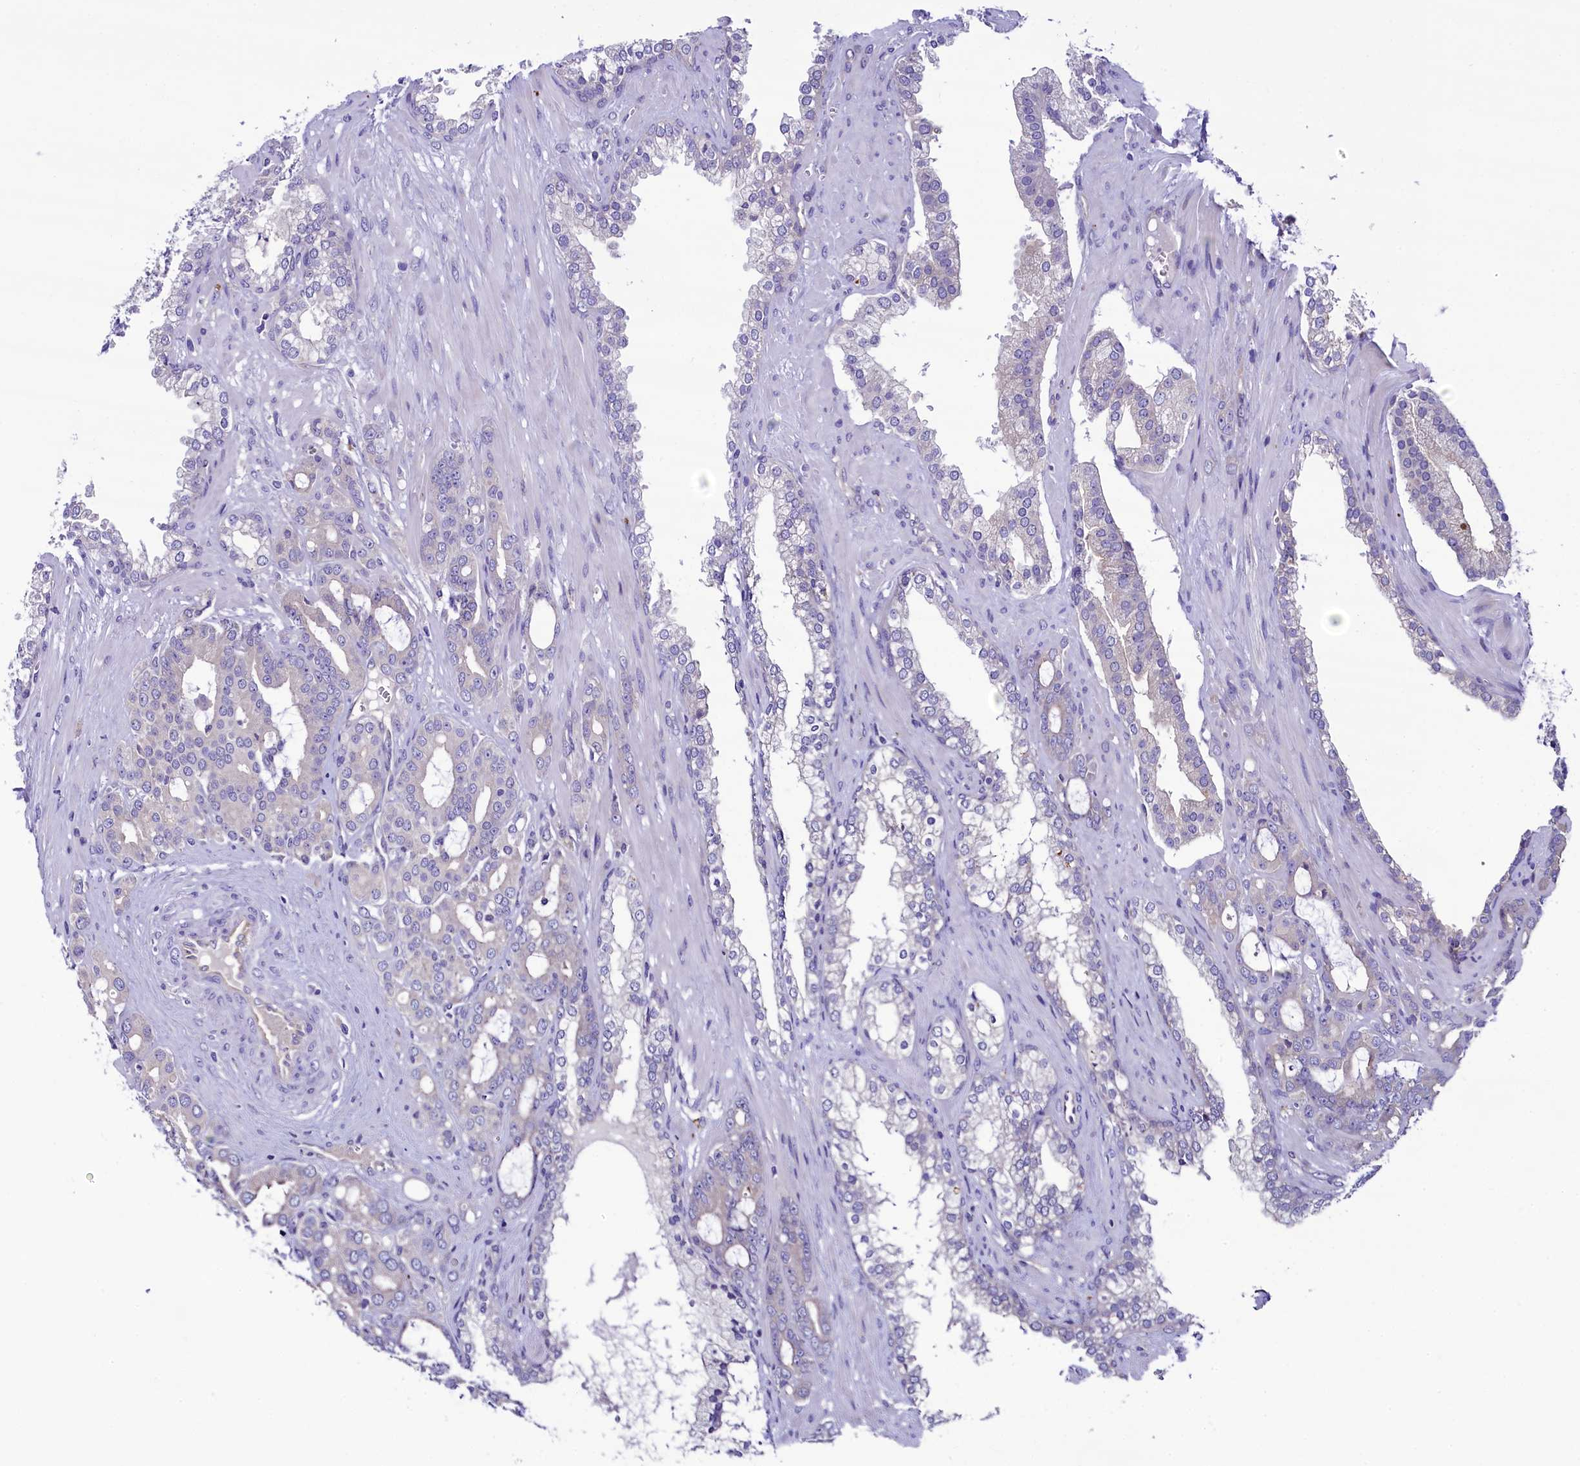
{"staining": {"intensity": "negative", "quantity": "none", "location": "none"}, "tissue": "prostate cancer", "cell_type": "Tumor cells", "image_type": "cancer", "snomed": [{"axis": "morphology", "description": "Adenocarcinoma, High grade"}, {"axis": "topography", "description": "Prostate"}], "caption": "Protein analysis of prostate high-grade adenocarcinoma displays no significant staining in tumor cells.", "gene": "KRBOX5", "patient": {"sex": "male", "age": 72}}